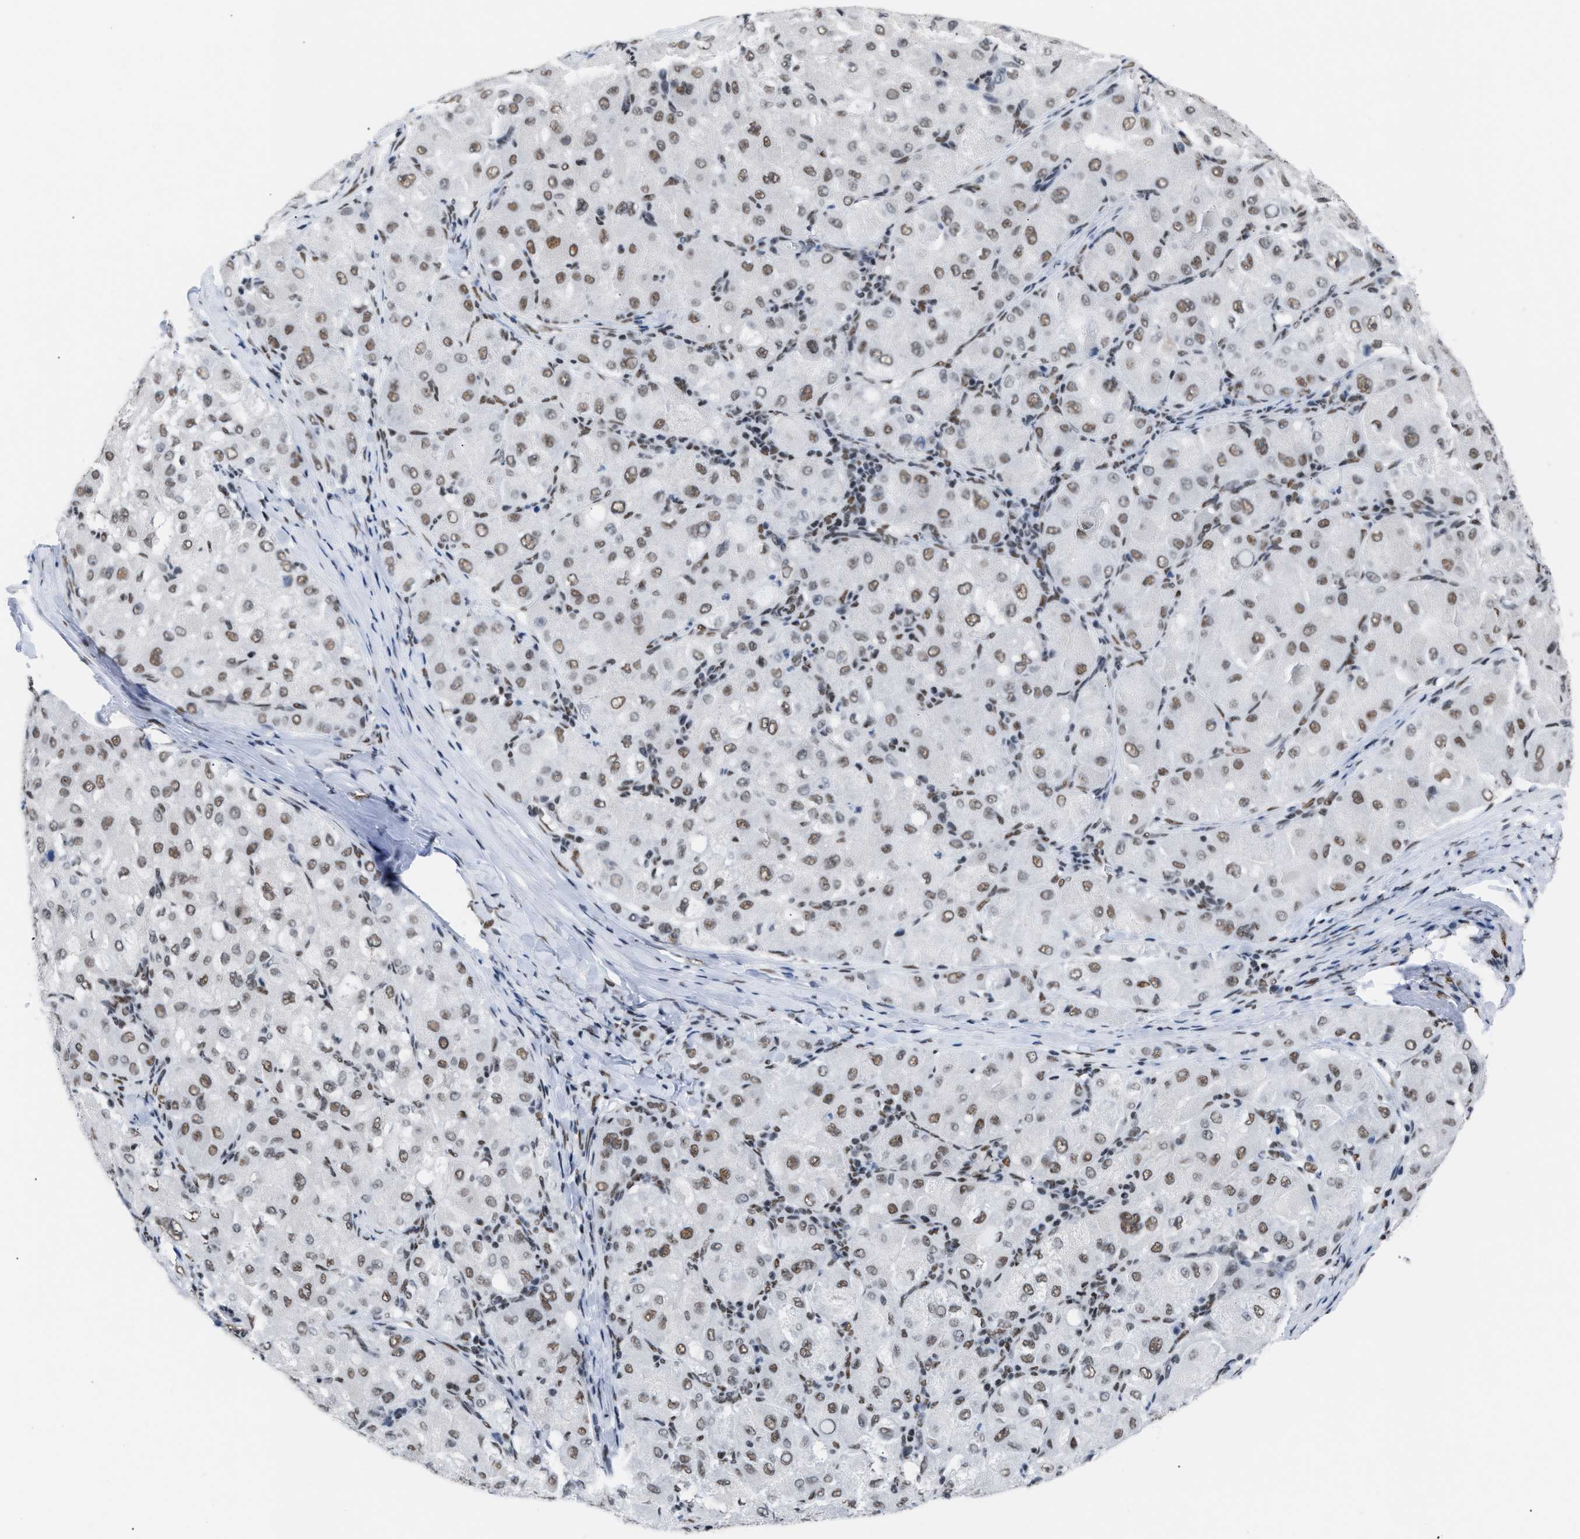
{"staining": {"intensity": "weak", "quantity": ">75%", "location": "nuclear"}, "tissue": "liver cancer", "cell_type": "Tumor cells", "image_type": "cancer", "snomed": [{"axis": "morphology", "description": "Carcinoma, Hepatocellular, NOS"}, {"axis": "topography", "description": "Liver"}], "caption": "Liver cancer (hepatocellular carcinoma) was stained to show a protein in brown. There is low levels of weak nuclear positivity in approximately >75% of tumor cells.", "gene": "CCAR2", "patient": {"sex": "male", "age": 80}}